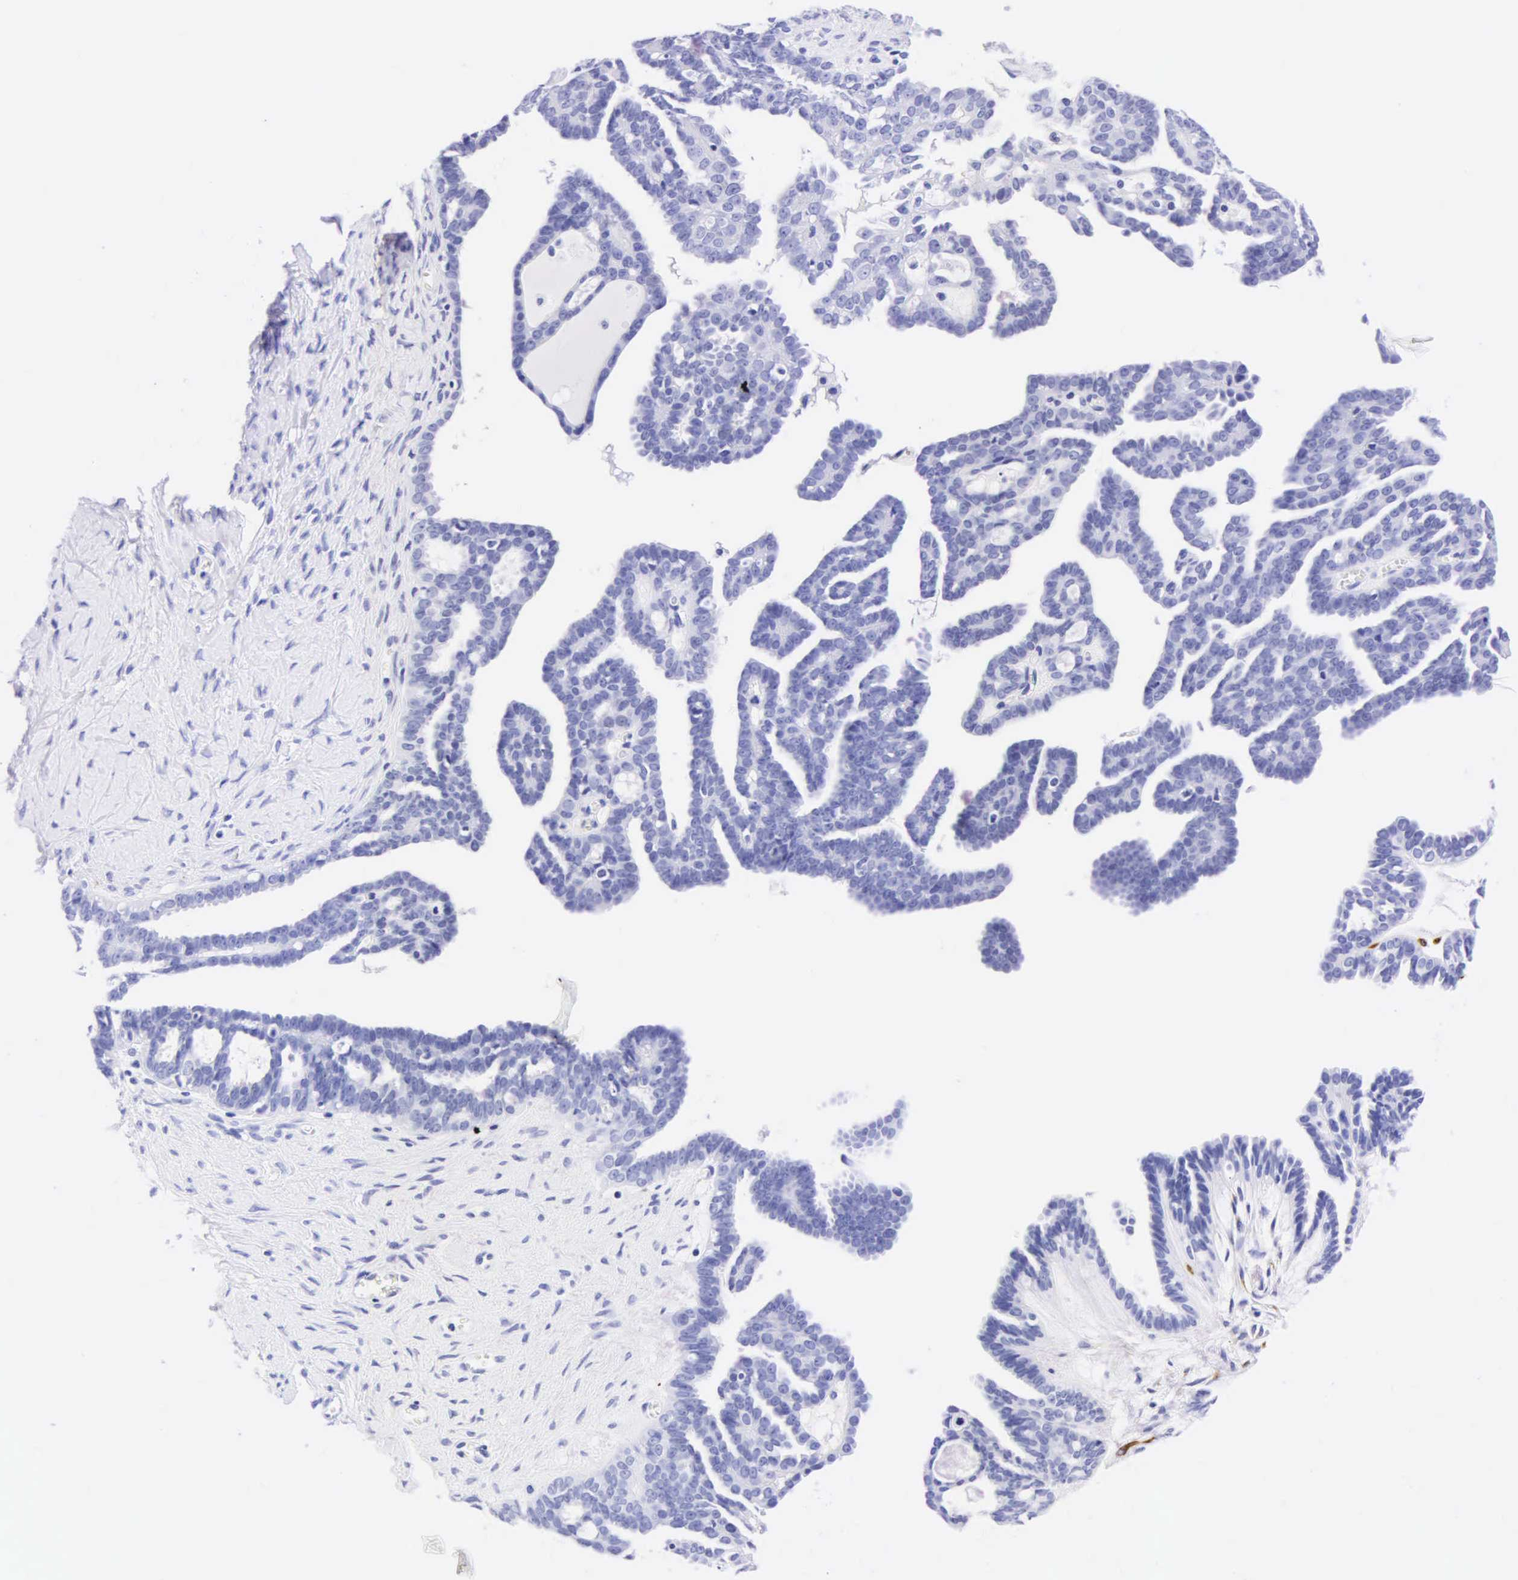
{"staining": {"intensity": "negative", "quantity": "none", "location": "none"}, "tissue": "ovarian cancer", "cell_type": "Tumor cells", "image_type": "cancer", "snomed": [{"axis": "morphology", "description": "Cystadenocarcinoma, serous, NOS"}, {"axis": "topography", "description": "Ovary"}], "caption": "This is a image of immunohistochemistry staining of ovarian cancer, which shows no staining in tumor cells. The staining is performed using DAB brown chromogen with nuclei counter-stained in using hematoxylin.", "gene": "DES", "patient": {"sex": "female", "age": 71}}